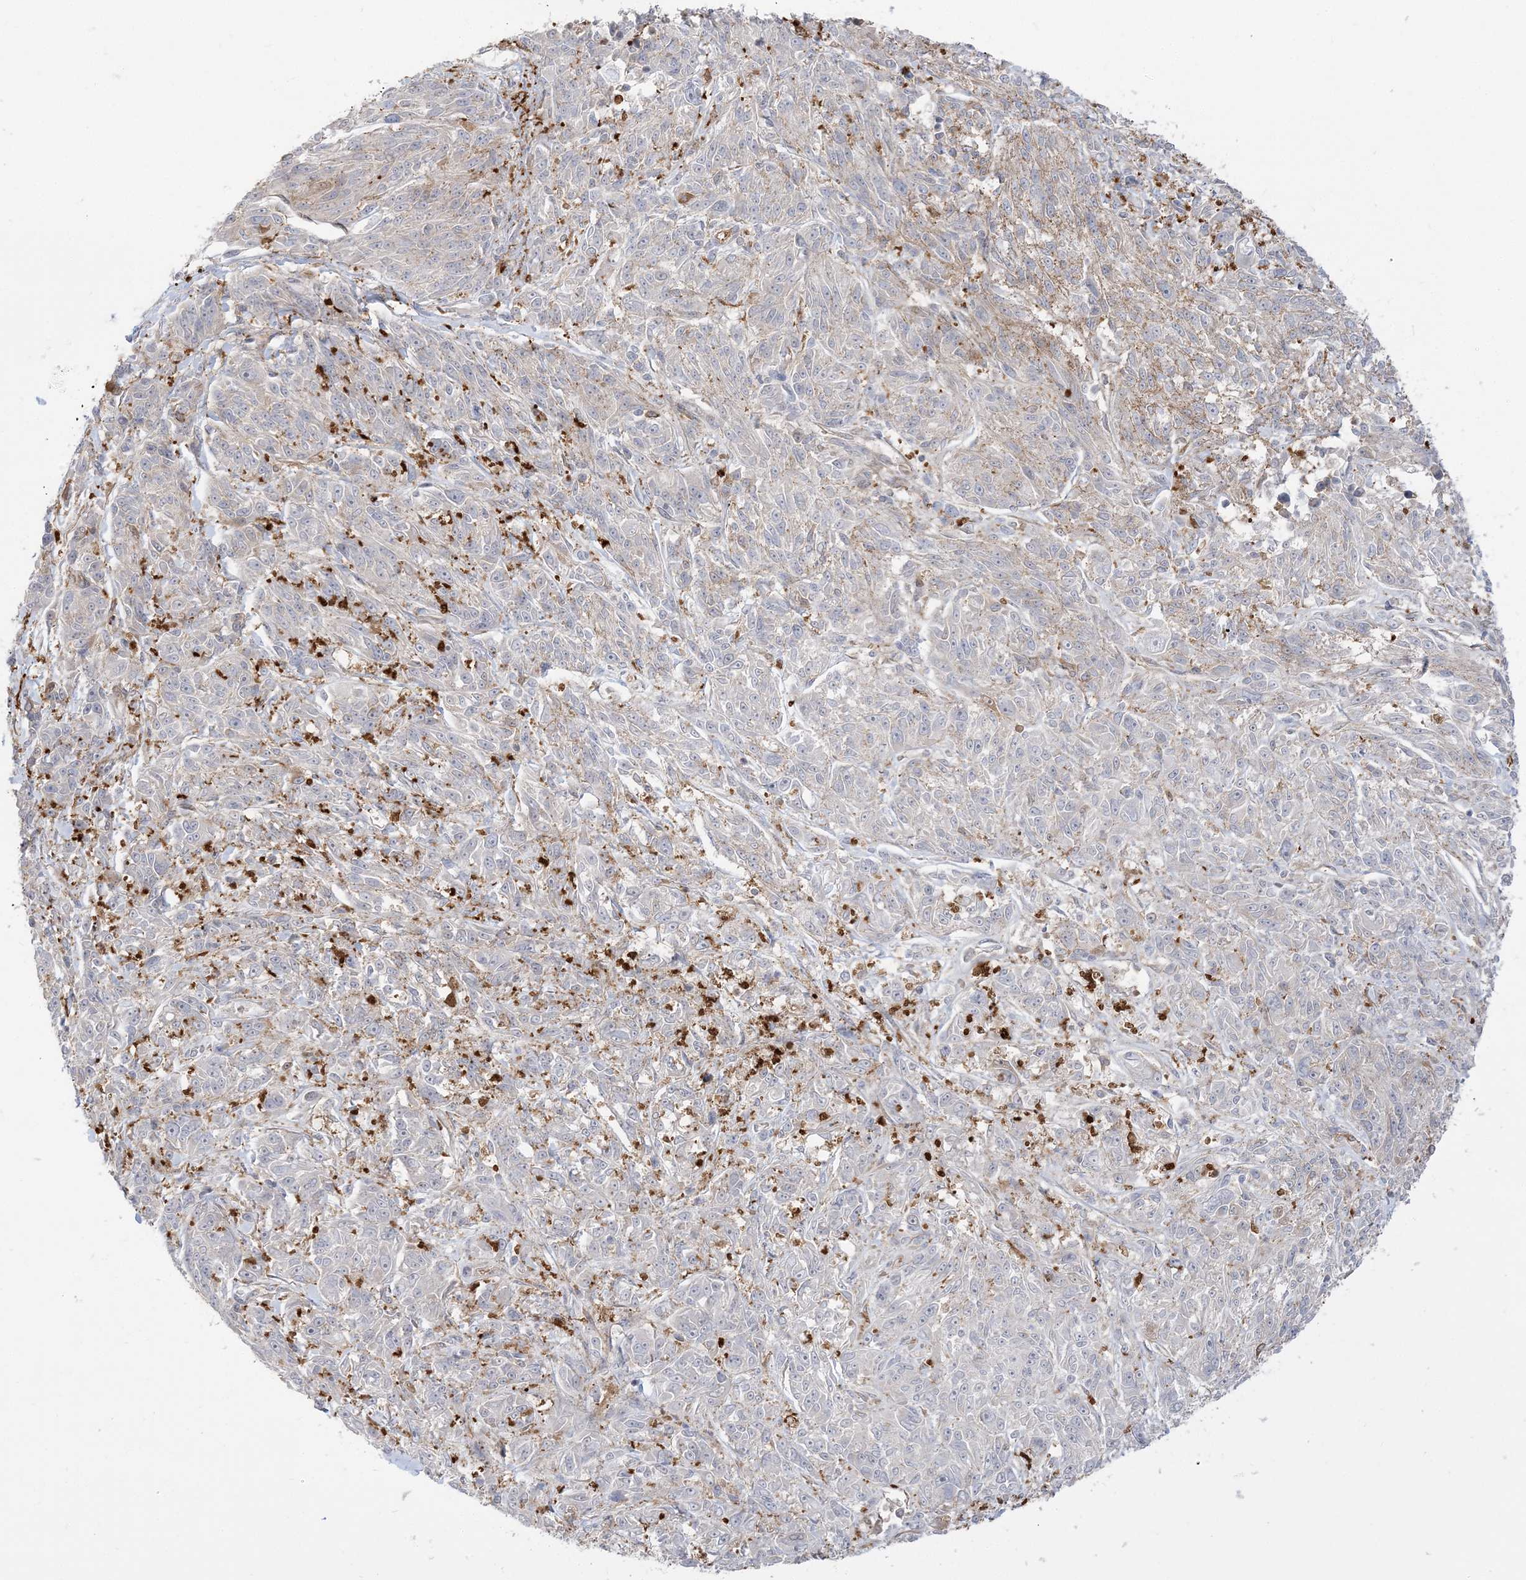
{"staining": {"intensity": "negative", "quantity": "none", "location": "none"}, "tissue": "melanoma", "cell_type": "Tumor cells", "image_type": "cancer", "snomed": [{"axis": "morphology", "description": "Malignant melanoma, NOS"}, {"axis": "topography", "description": "Skin"}], "caption": "An image of human malignant melanoma is negative for staining in tumor cells. (DAB (3,3'-diaminobenzidine) IHC visualized using brightfield microscopy, high magnification).", "gene": "STAM", "patient": {"sex": "male", "age": 53}}